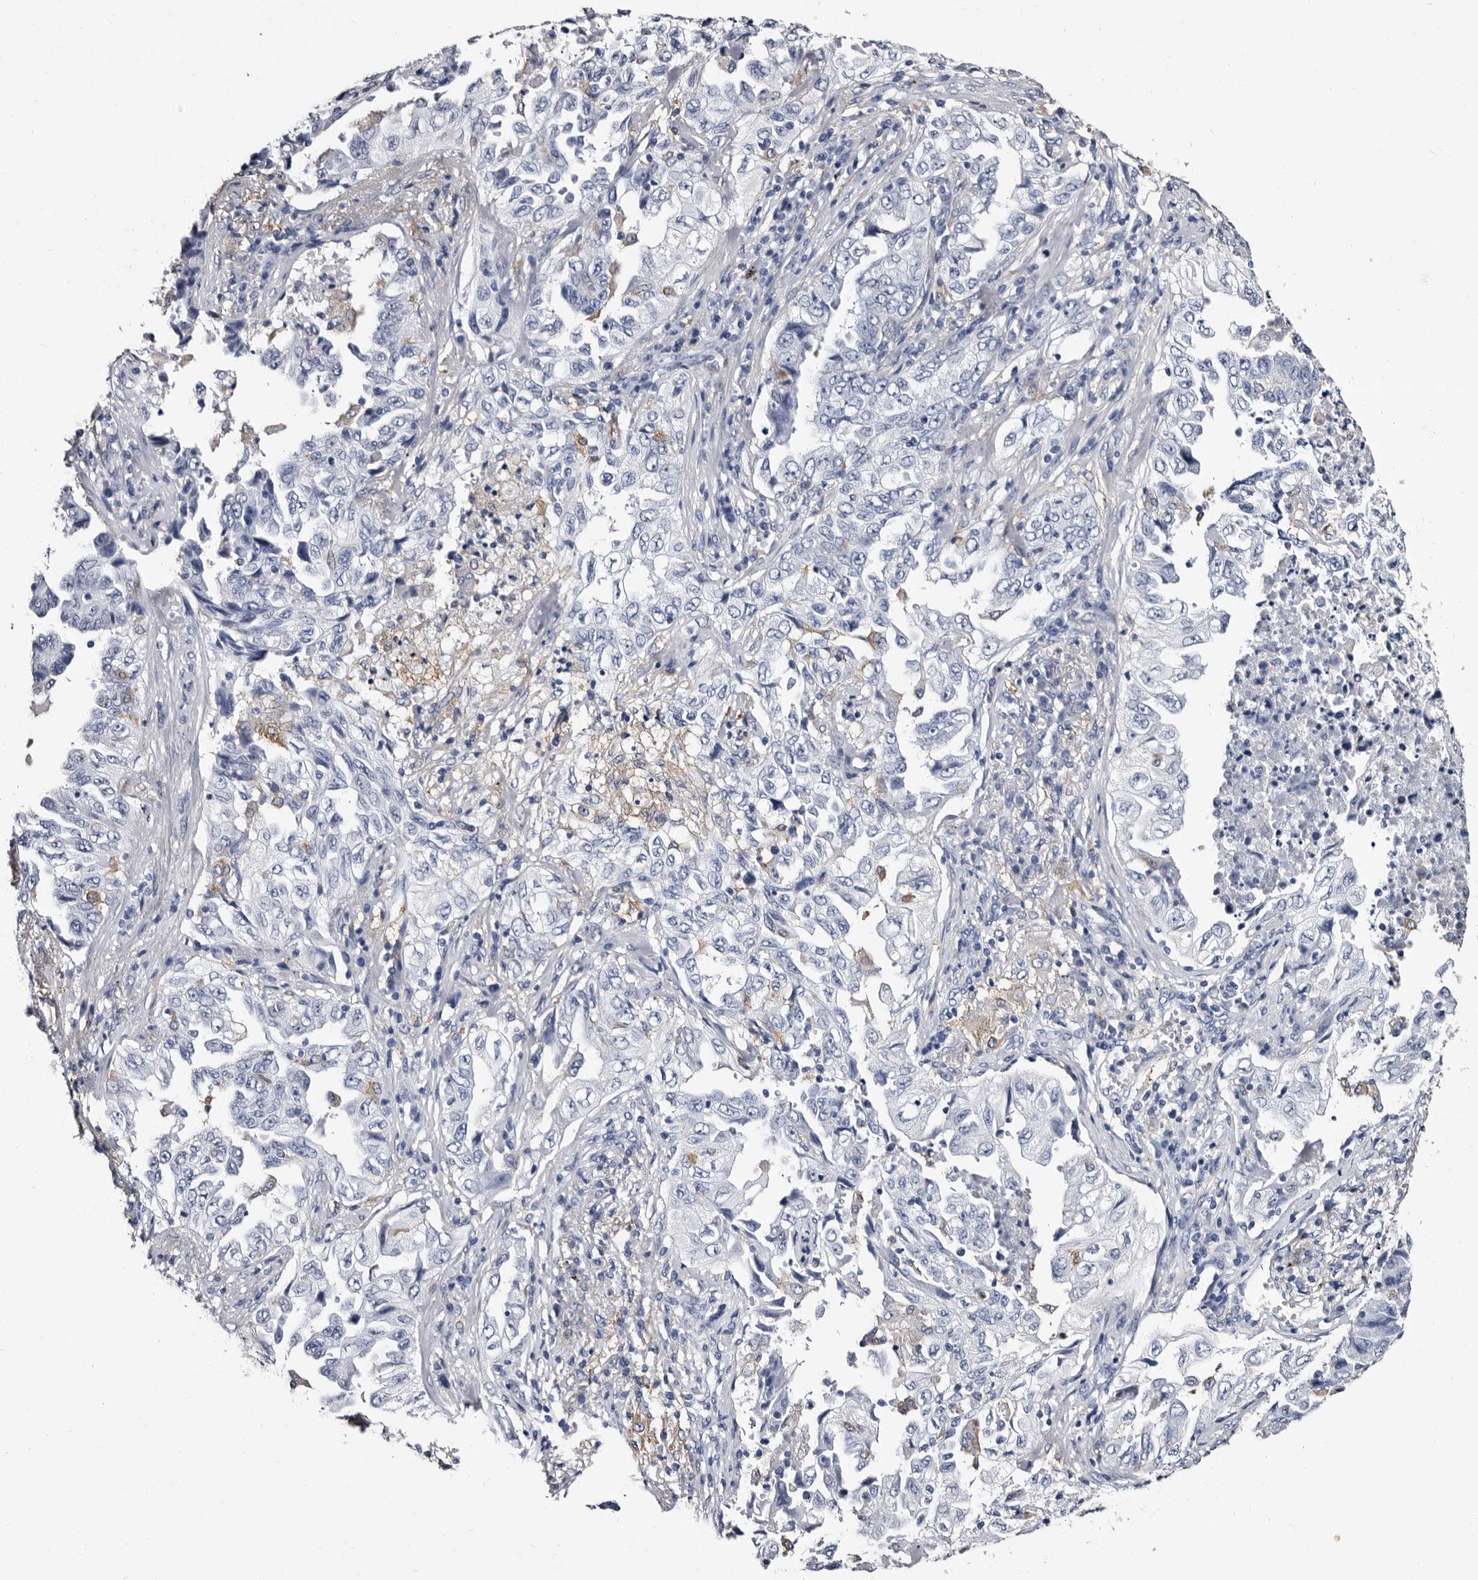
{"staining": {"intensity": "negative", "quantity": "none", "location": "none"}, "tissue": "lung cancer", "cell_type": "Tumor cells", "image_type": "cancer", "snomed": [{"axis": "morphology", "description": "Adenocarcinoma, NOS"}, {"axis": "topography", "description": "Lung"}], "caption": "Immunohistochemistry photomicrograph of neoplastic tissue: lung cancer stained with DAB (3,3'-diaminobenzidine) reveals no significant protein positivity in tumor cells.", "gene": "EPB41L3", "patient": {"sex": "female", "age": 51}}